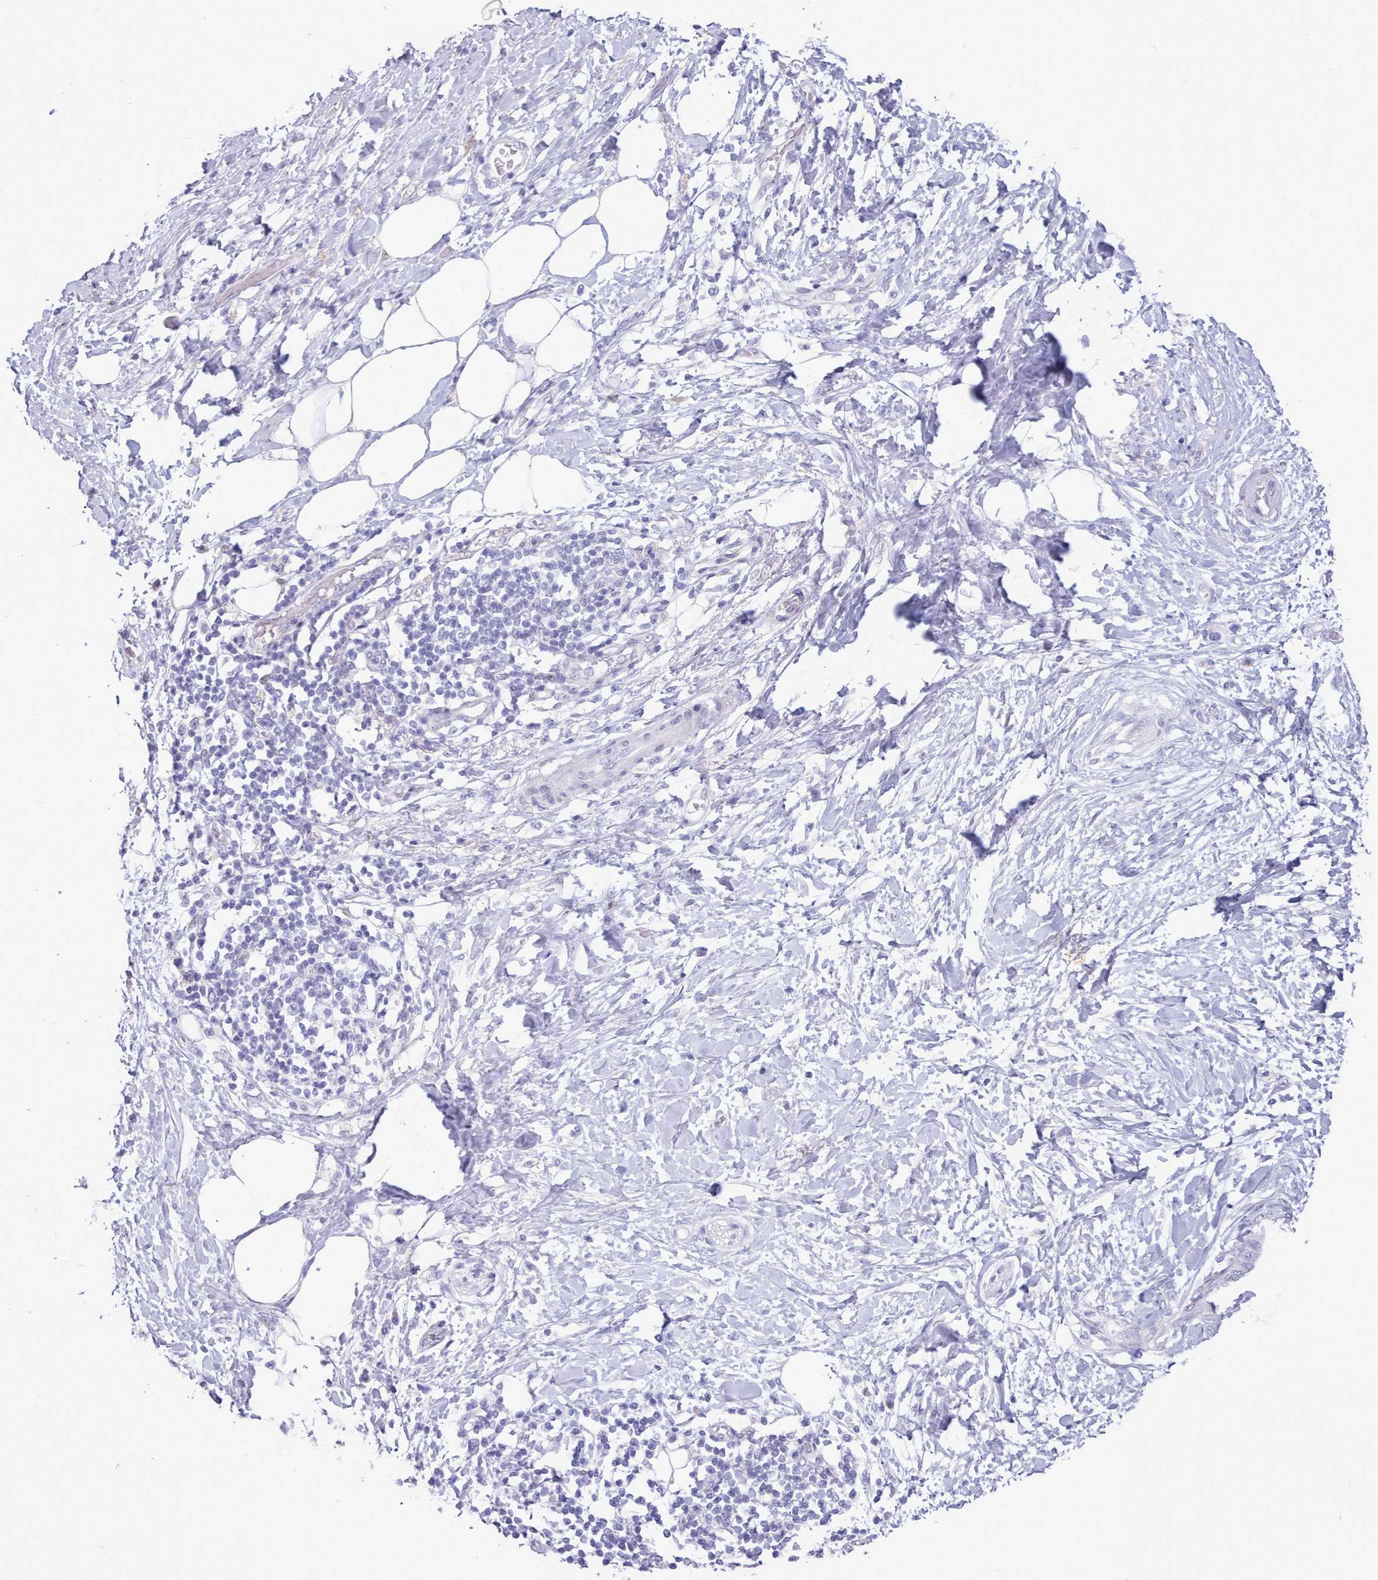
{"staining": {"intensity": "negative", "quantity": "none", "location": "none"}, "tissue": "adipose tissue", "cell_type": "Adipocytes", "image_type": "normal", "snomed": [{"axis": "morphology", "description": "Normal tissue, NOS"}, {"axis": "morphology", "description": "Adenocarcinoma, NOS"}, {"axis": "topography", "description": "Duodenum"}, {"axis": "topography", "description": "Peripheral nerve tissue"}], "caption": "Micrograph shows no protein positivity in adipocytes of benign adipose tissue.", "gene": "TMEM253", "patient": {"sex": "female", "age": 60}}